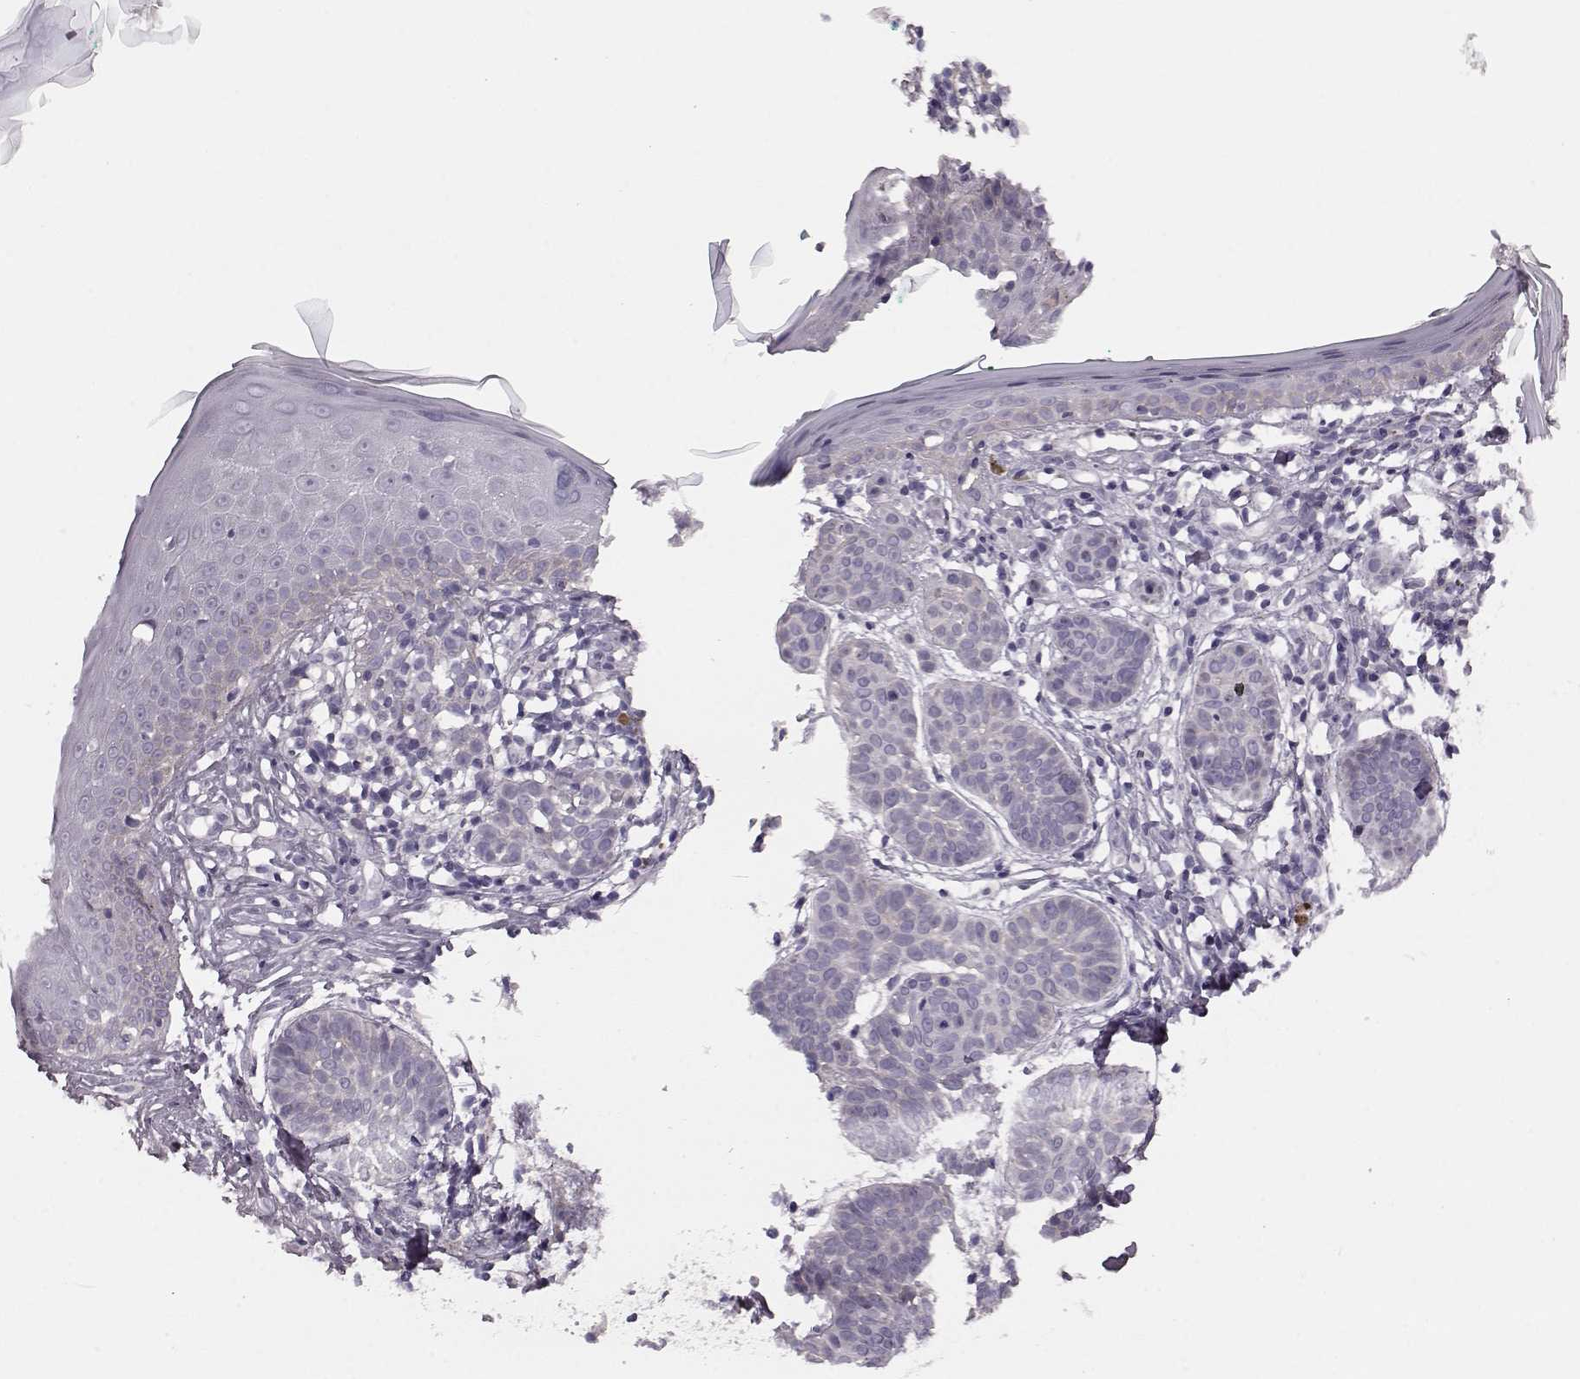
{"staining": {"intensity": "negative", "quantity": "none", "location": "none"}, "tissue": "skin cancer", "cell_type": "Tumor cells", "image_type": "cancer", "snomed": [{"axis": "morphology", "description": "Basal cell carcinoma"}, {"axis": "topography", "description": "Skin"}], "caption": "Basal cell carcinoma (skin) was stained to show a protein in brown. There is no significant staining in tumor cells. (Brightfield microscopy of DAB immunohistochemistry at high magnification).", "gene": "CRYBA2", "patient": {"sex": "male", "age": 85}}